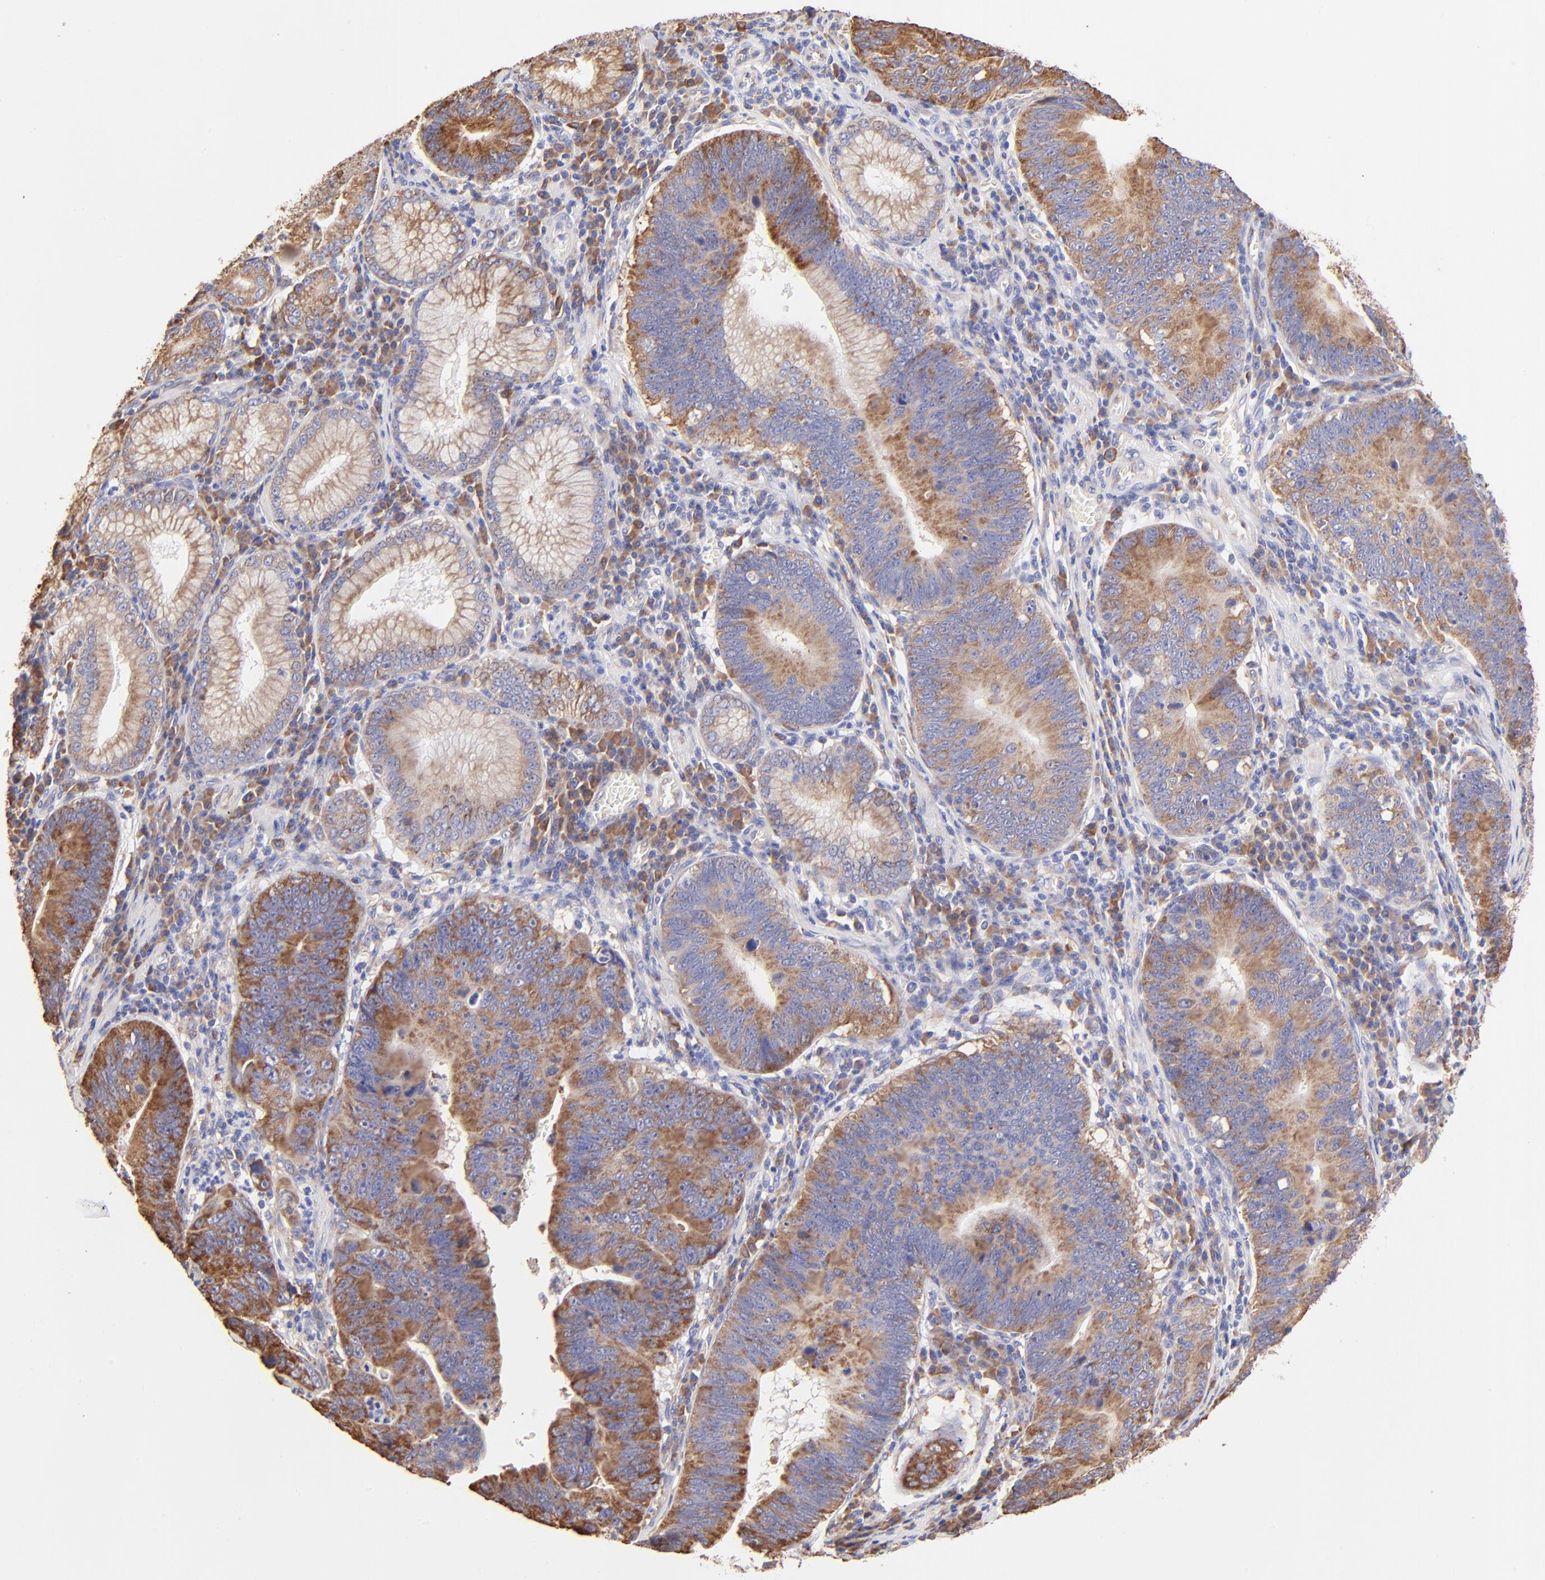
{"staining": {"intensity": "moderate", "quantity": ">75%", "location": "cytoplasmic/membranous"}, "tissue": "stomach cancer", "cell_type": "Tumor cells", "image_type": "cancer", "snomed": [{"axis": "morphology", "description": "Adenocarcinoma, NOS"}, {"axis": "topography", "description": "Stomach"}], "caption": "Immunohistochemistry of stomach cancer (adenocarcinoma) shows medium levels of moderate cytoplasmic/membranous expression in about >75% of tumor cells. (brown staining indicates protein expression, while blue staining denotes nuclei).", "gene": "RPL30", "patient": {"sex": "male", "age": 59}}